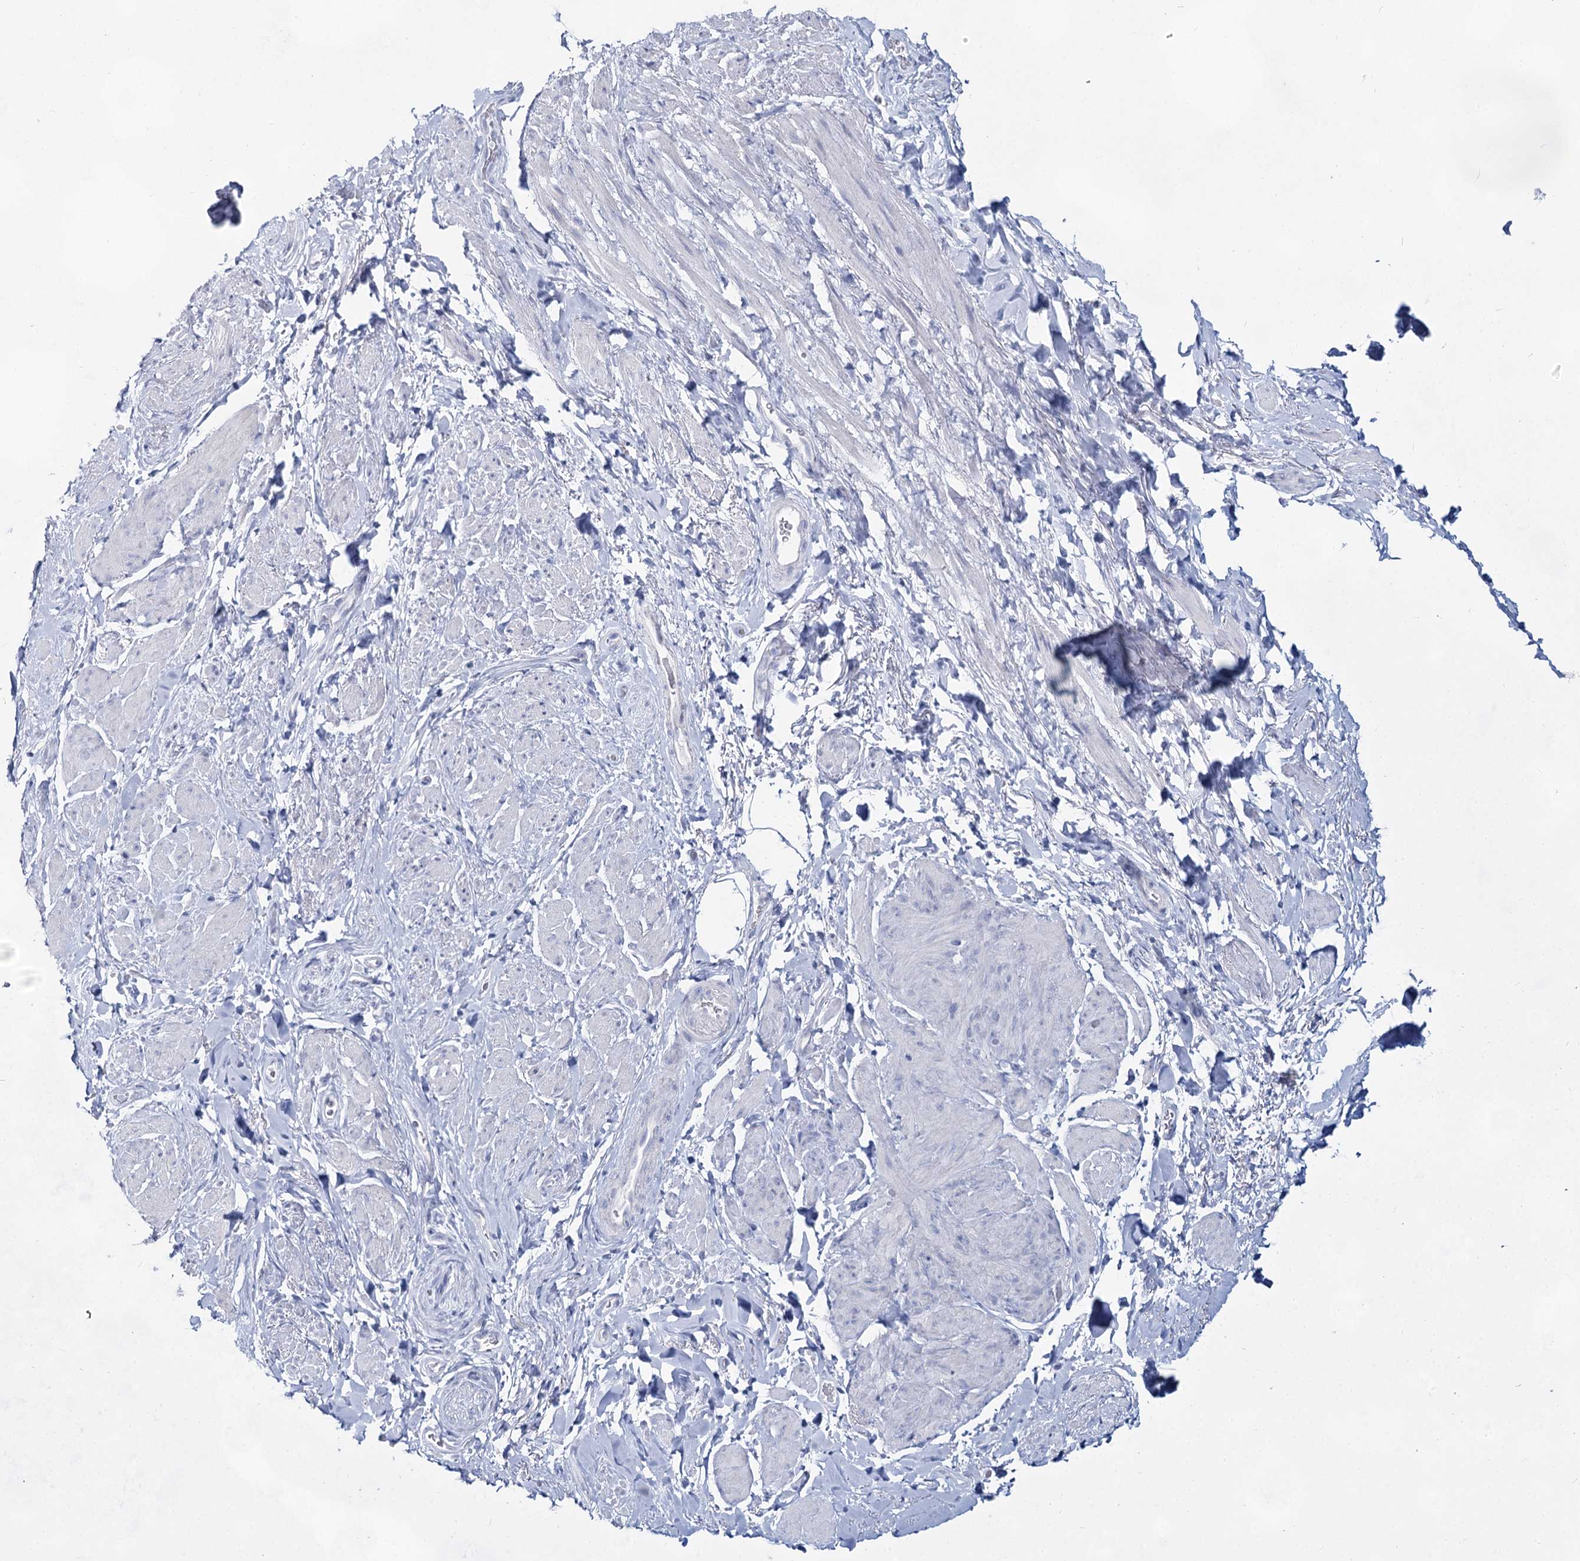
{"staining": {"intensity": "negative", "quantity": "none", "location": "none"}, "tissue": "smooth muscle", "cell_type": "Smooth muscle cells", "image_type": "normal", "snomed": [{"axis": "morphology", "description": "Normal tissue, NOS"}, {"axis": "topography", "description": "Smooth muscle"}, {"axis": "topography", "description": "Peripheral nerve tissue"}], "caption": "The immunohistochemistry image has no significant expression in smooth muscle cells of smooth muscle.", "gene": "SLC17A2", "patient": {"sex": "male", "age": 69}}